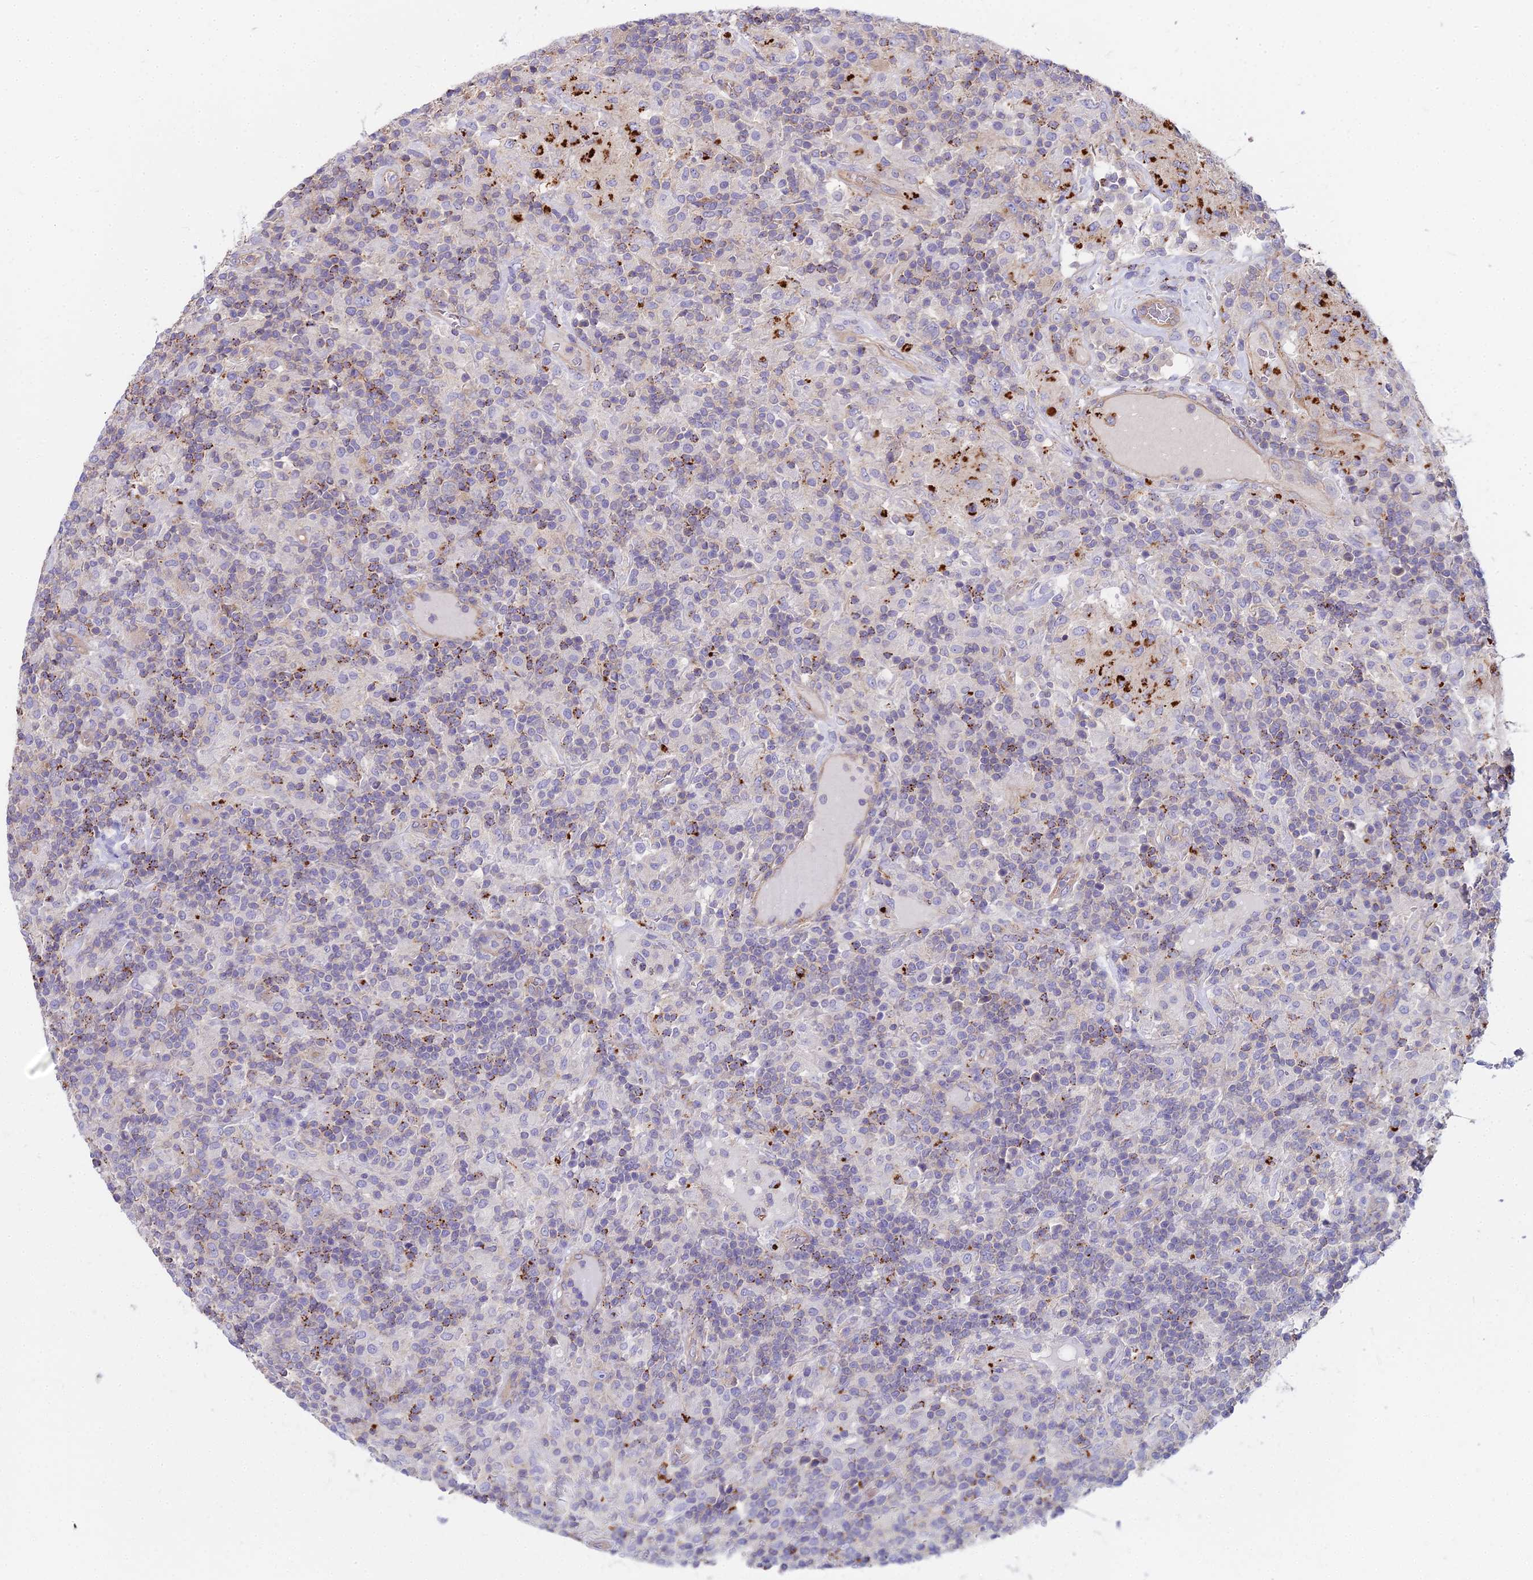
{"staining": {"intensity": "negative", "quantity": "none", "location": "none"}, "tissue": "lymphoma", "cell_type": "Tumor cells", "image_type": "cancer", "snomed": [{"axis": "morphology", "description": "Hodgkin's disease, NOS"}, {"axis": "topography", "description": "Lymph node"}], "caption": "High power microscopy histopathology image of an IHC photomicrograph of Hodgkin's disease, revealing no significant staining in tumor cells.", "gene": "HLA-DOA", "patient": {"sex": "male", "age": 70}}